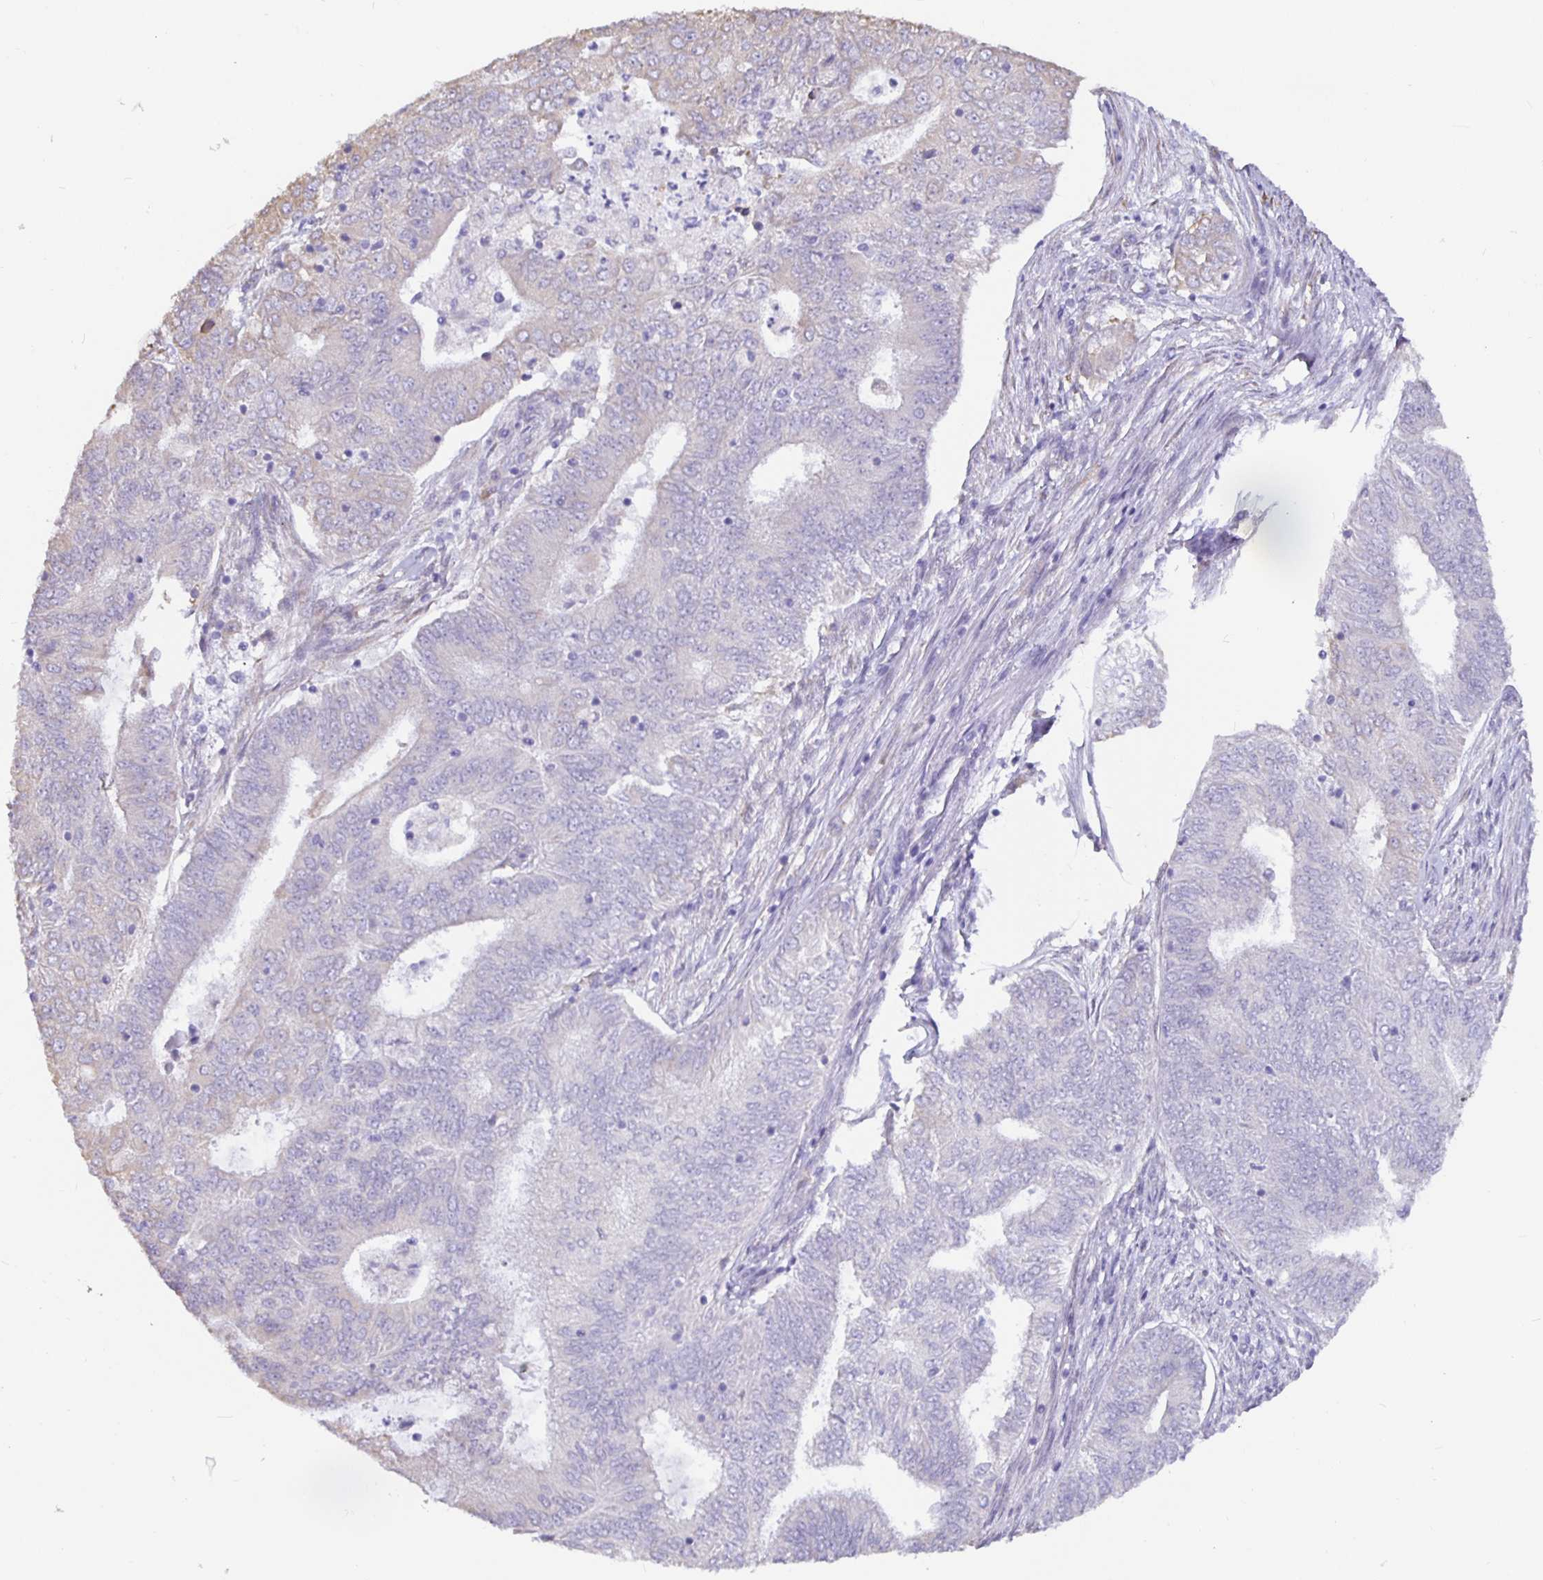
{"staining": {"intensity": "negative", "quantity": "none", "location": "none"}, "tissue": "endometrial cancer", "cell_type": "Tumor cells", "image_type": "cancer", "snomed": [{"axis": "morphology", "description": "Adenocarcinoma, NOS"}, {"axis": "topography", "description": "Endometrium"}], "caption": "Micrograph shows no significant protein expression in tumor cells of endometrial adenocarcinoma.", "gene": "DNAI2", "patient": {"sex": "female", "age": 62}}